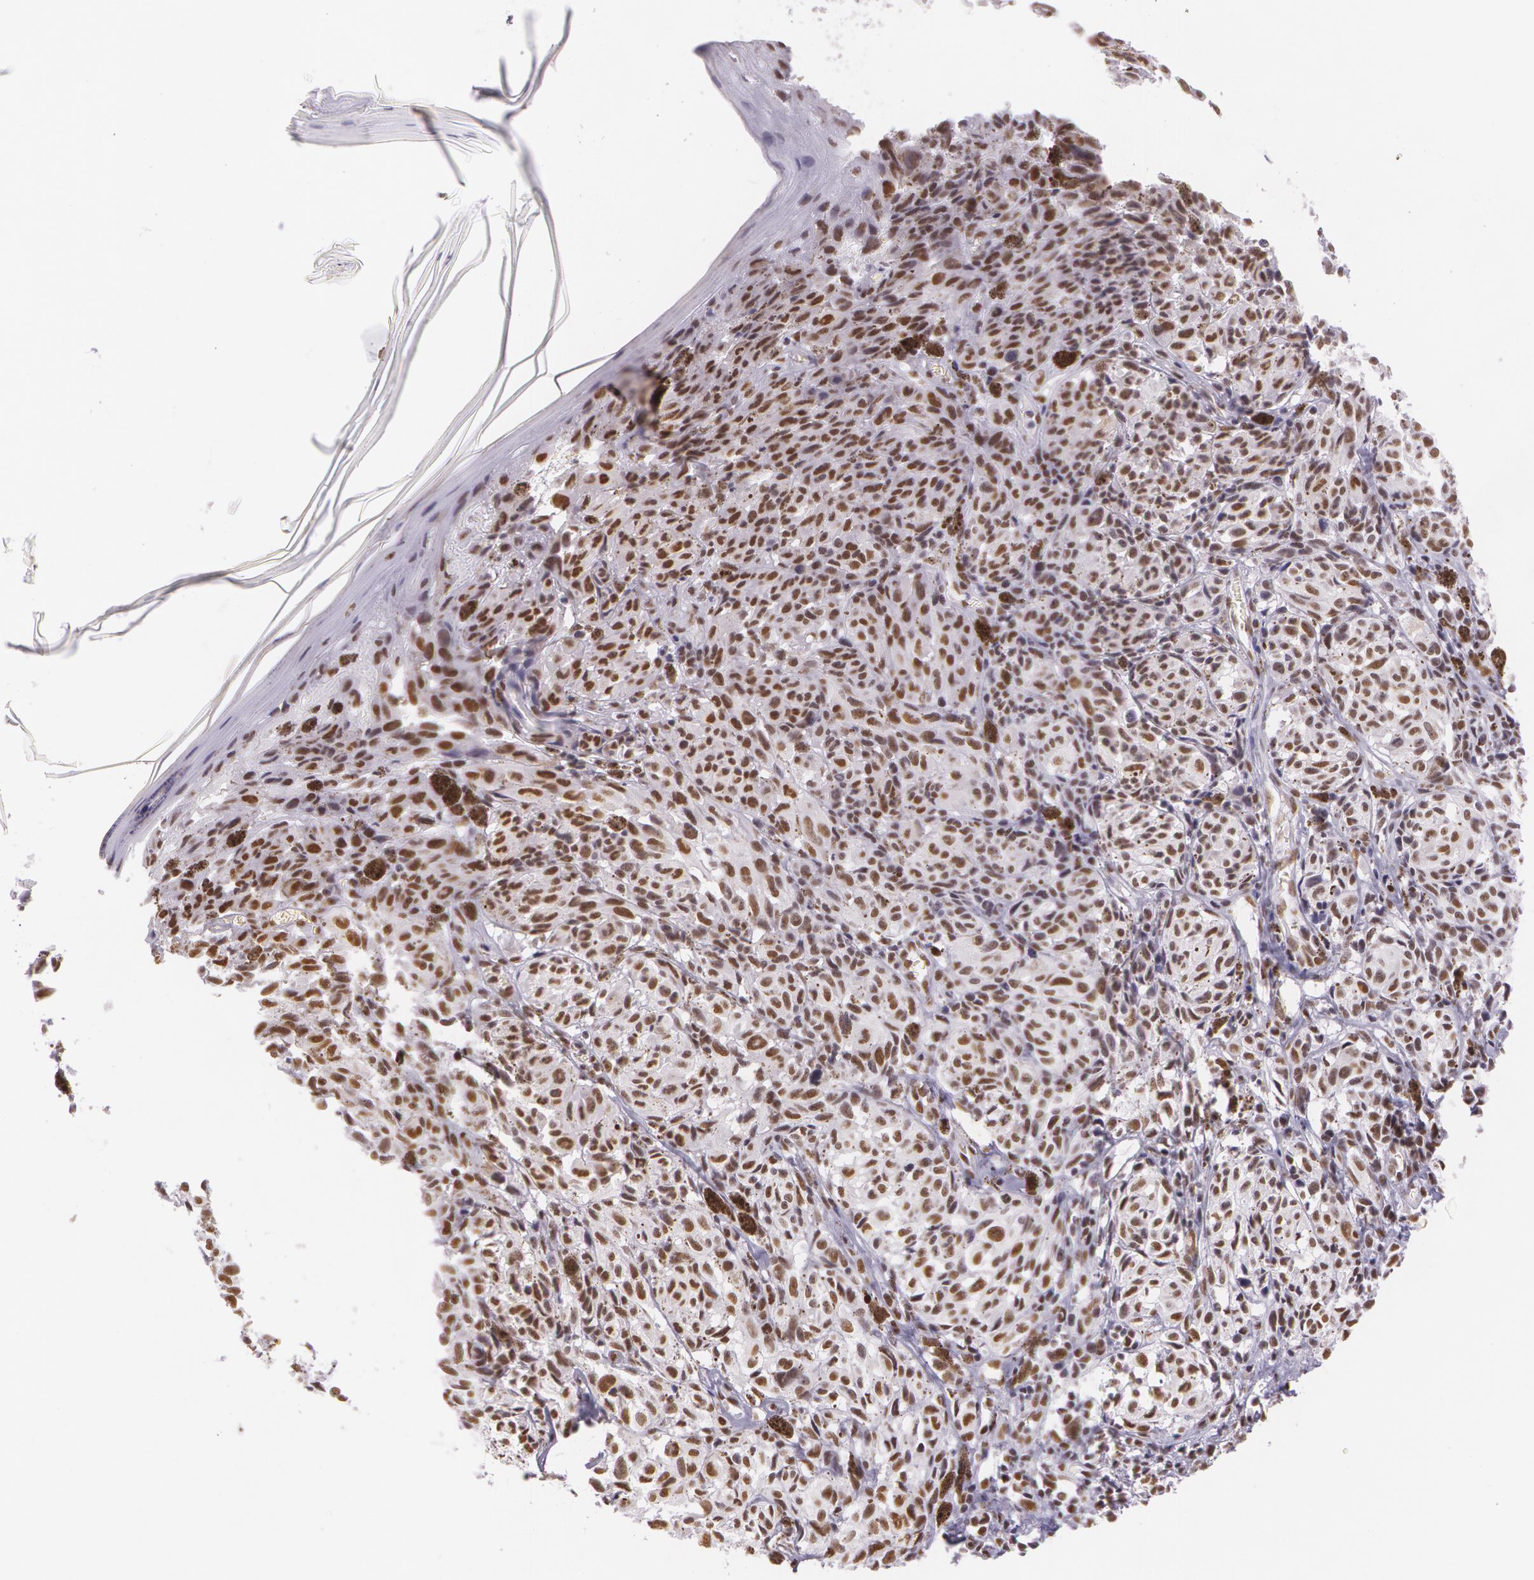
{"staining": {"intensity": "moderate", "quantity": ">75%", "location": "nuclear"}, "tissue": "melanoma", "cell_type": "Tumor cells", "image_type": "cancer", "snomed": [{"axis": "morphology", "description": "Malignant melanoma, NOS"}, {"axis": "topography", "description": "Skin"}], "caption": "This is a photomicrograph of immunohistochemistry staining of melanoma, which shows moderate positivity in the nuclear of tumor cells.", "gene": "NBN", "patient": {"sex": "female", "age": 72}}